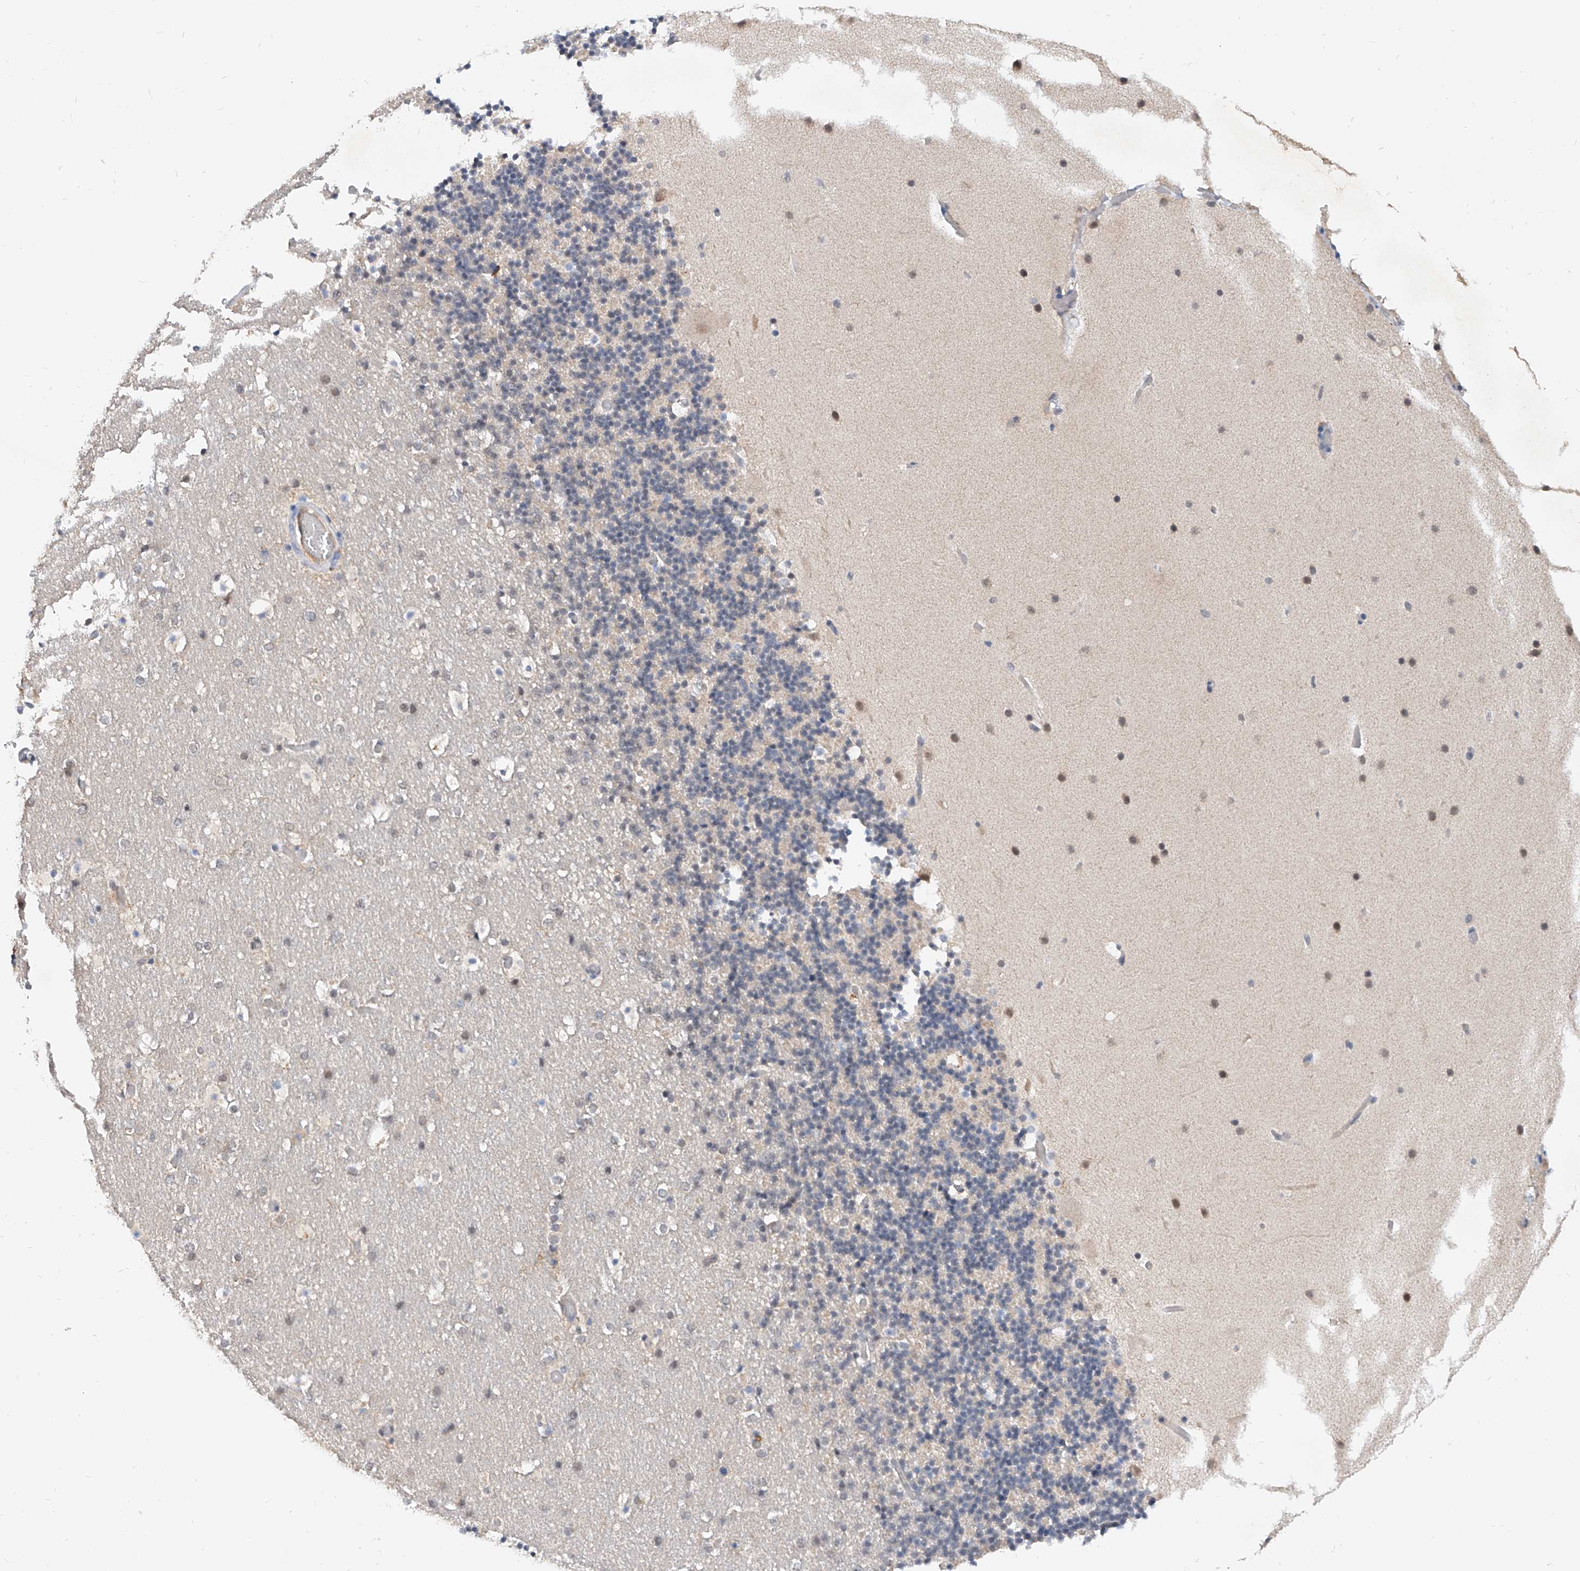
{"staining": {"intensity": "negative", "quantity": "none", "location": "none"}, "tissue": "cerebellum", "cell_type": "Cells in granular layer", "image_type": "normal", "snomed": [{"axis": "morphology", "description": "Normal tissue, NOS"}, {"axis": "topography", "description": "Cerebellum"}], "caption": "Immunohistochemical staining of benign human cerebellum reveals no significant staining in cells in granular layer.", "gene": "CARMIL3", "patient": {"sex": "male", "age": 57}}